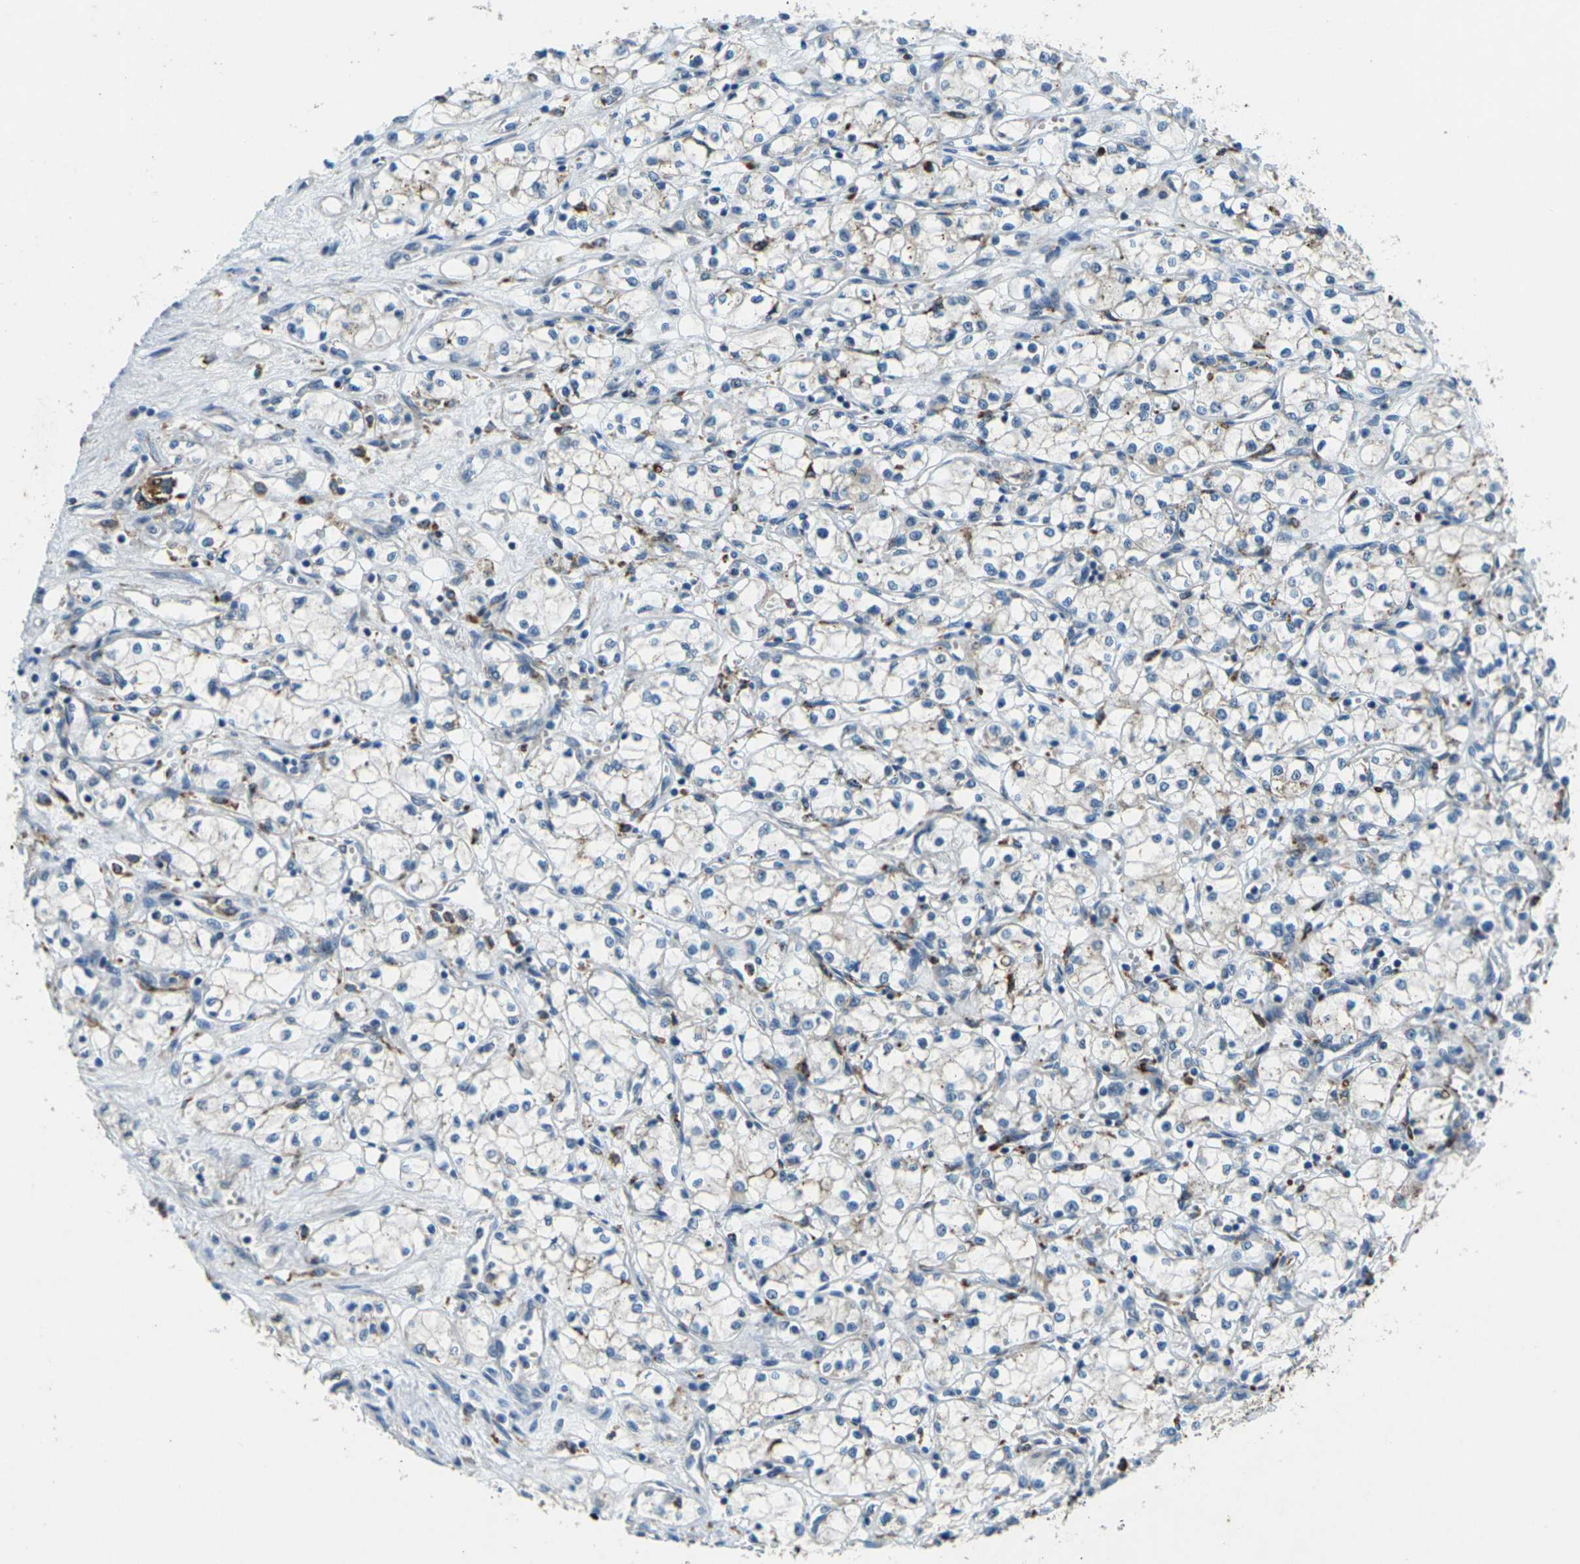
{"staining": {"intensity": "negative", "quantity": "none", "location": "none"}, "tissue": "renal cancer", "cell_type": "Tumor cells", "image_type": "cancer", "snomed": [{"axis": "morphology", "description": "Normal tissue, NOS"}, {"axis": "morphology", "description": "Adenocarcinoma, NOS"}, {"axis": "topography", "description": "Kidney"}], "caption": "High magnification brightfield microscopy of adenocarcinoma (renal) stained with DAB (3,3'-diaminobenzidine) (brown) and counterstained with hematoxylin (blue): tumor cells show no significant expression.", "gene": "SLC31A2", "patient": {"sex": "male", "age": 59}}